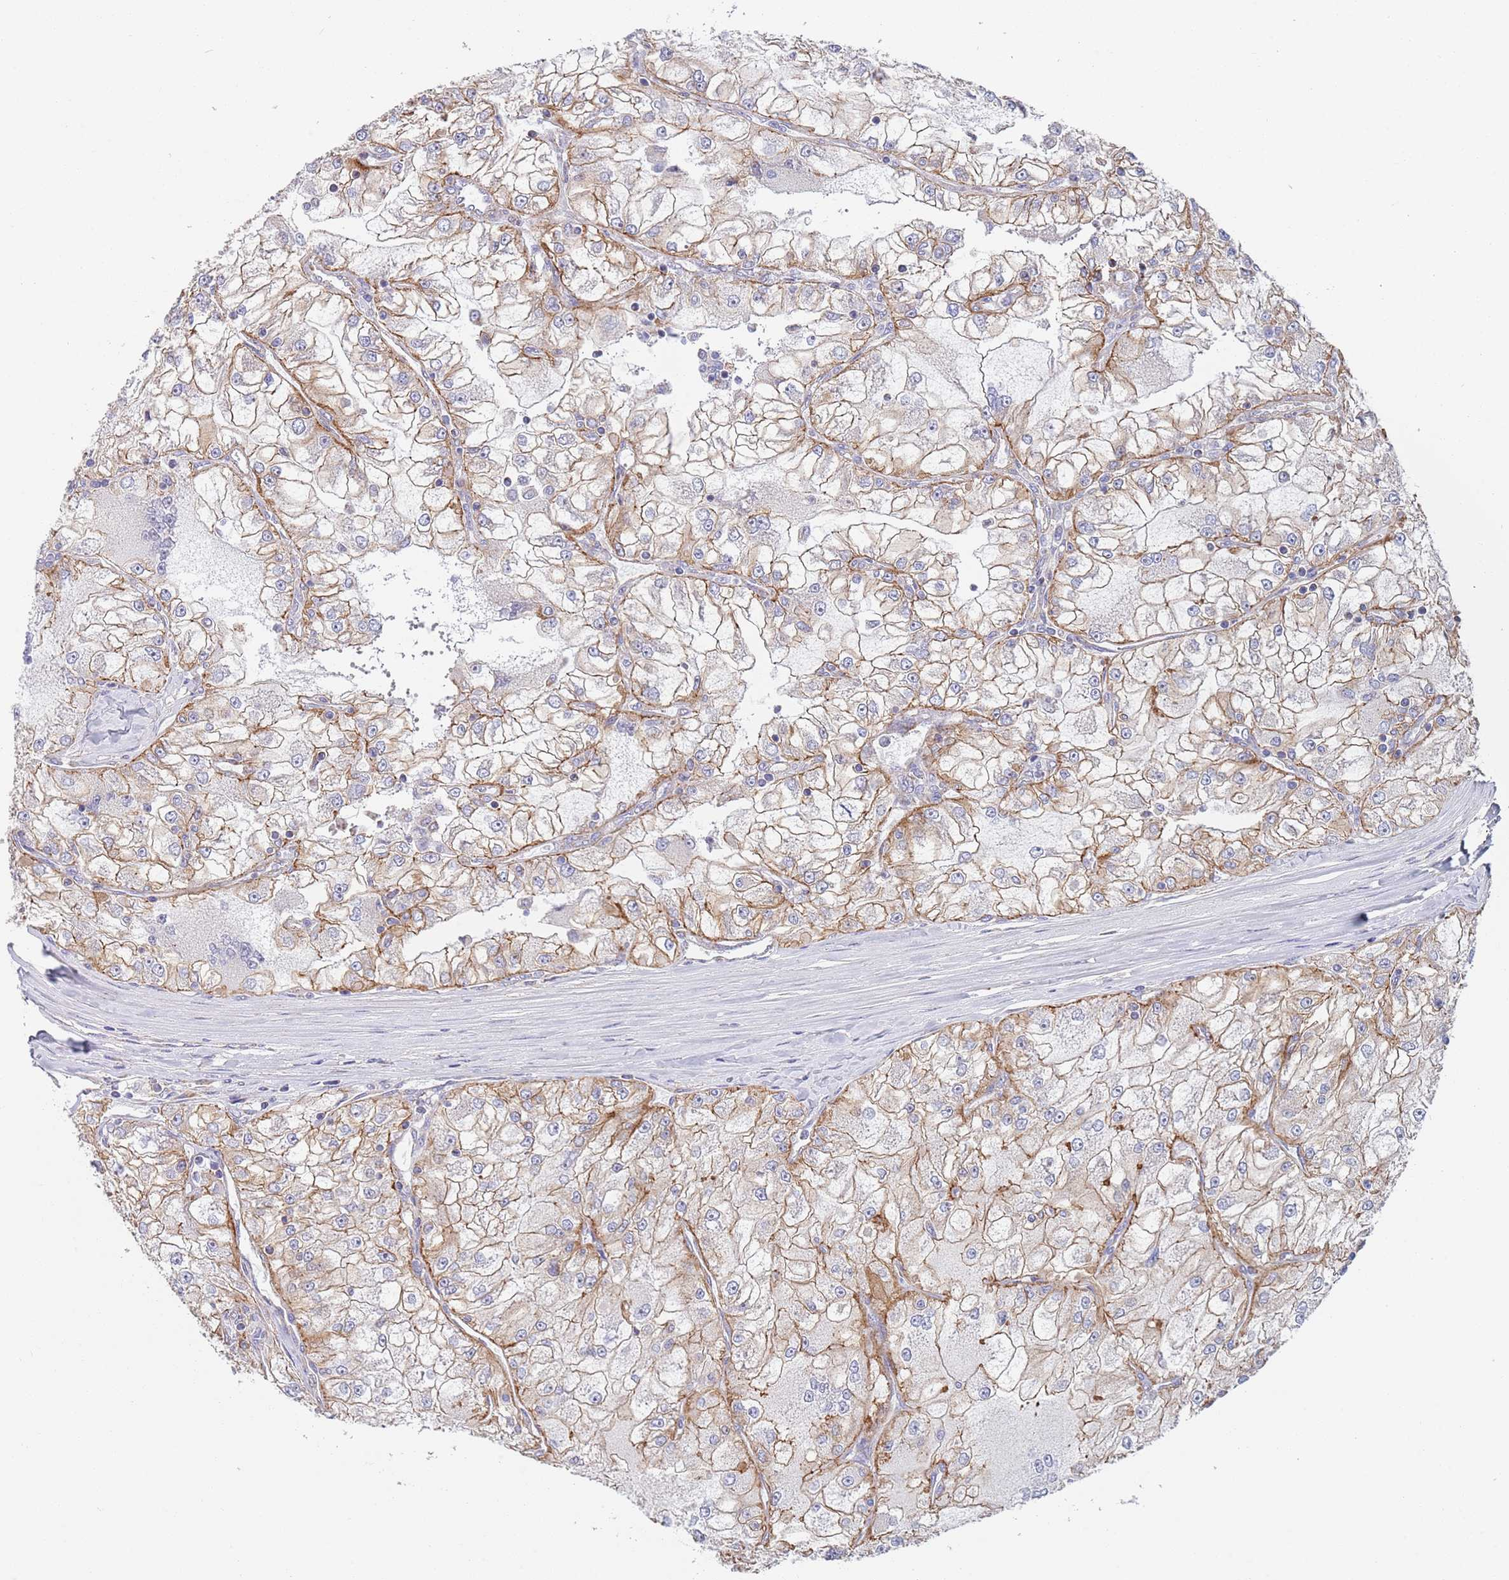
{"staining": {"intensity": "weak", "quantity": "25%-75%", "location": "cytoplasmic/membranous"}, "tissue": "renal cancer", "cell_type": "Tumor cells", "image_type": "cancer", "snomed": [{"axis": "morphology", "description": "Adenocarcinoma, NOS"}, {"axis": "topography", "description": "Kidney"}], "caption": "An IHC photomicrograph of neoplastic tissue is shown. Protein staining in brown labels weak cytoplasmic/membranous positivity in adenocarcinoma (renal) within tumor cells.", "gene": "PWWP3A", "patient": {"sex": "female", "age": 72}}